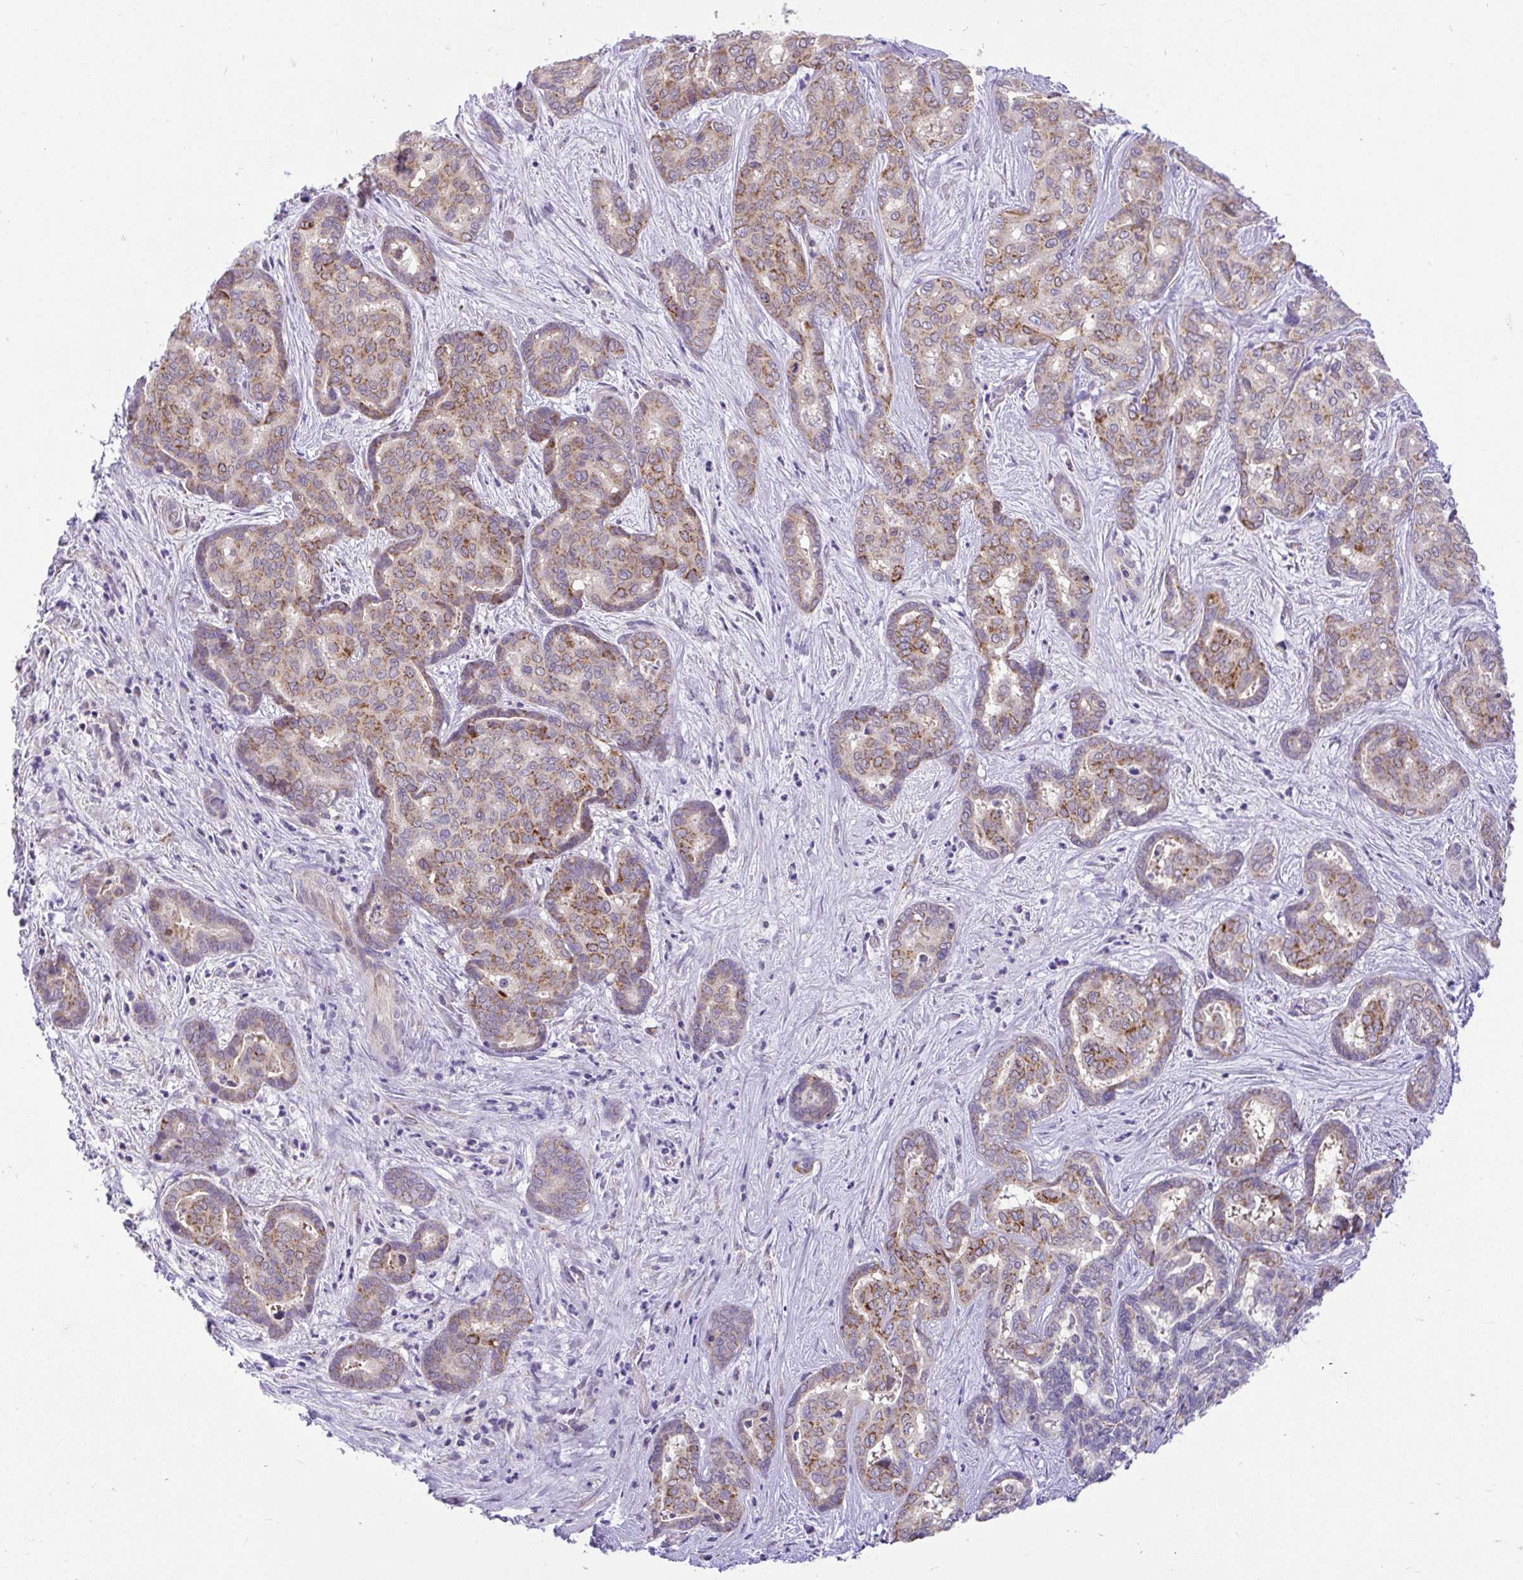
{"staining": {"intensity": "moderate", "quantity": "<25%", "location": "cytoplasmic/membranous"}, "tissue": "liver cancer", "cell_type": "Tumor cells", "image_type": "cancer", "snomed": [{"axis": "morphology", "description": "Cholangiocarcinoma"}, {"axis": "topography", "description": "Liver"}], "caption": "Liver cholangiocarcinoma was stained to show a protein in brown. There is low levels of moderate cytoplasmic/membranous positivity in about <25% of tumor cells.", "gene": "PYCR2", "patient": {"sex": "female", "age": 64}}